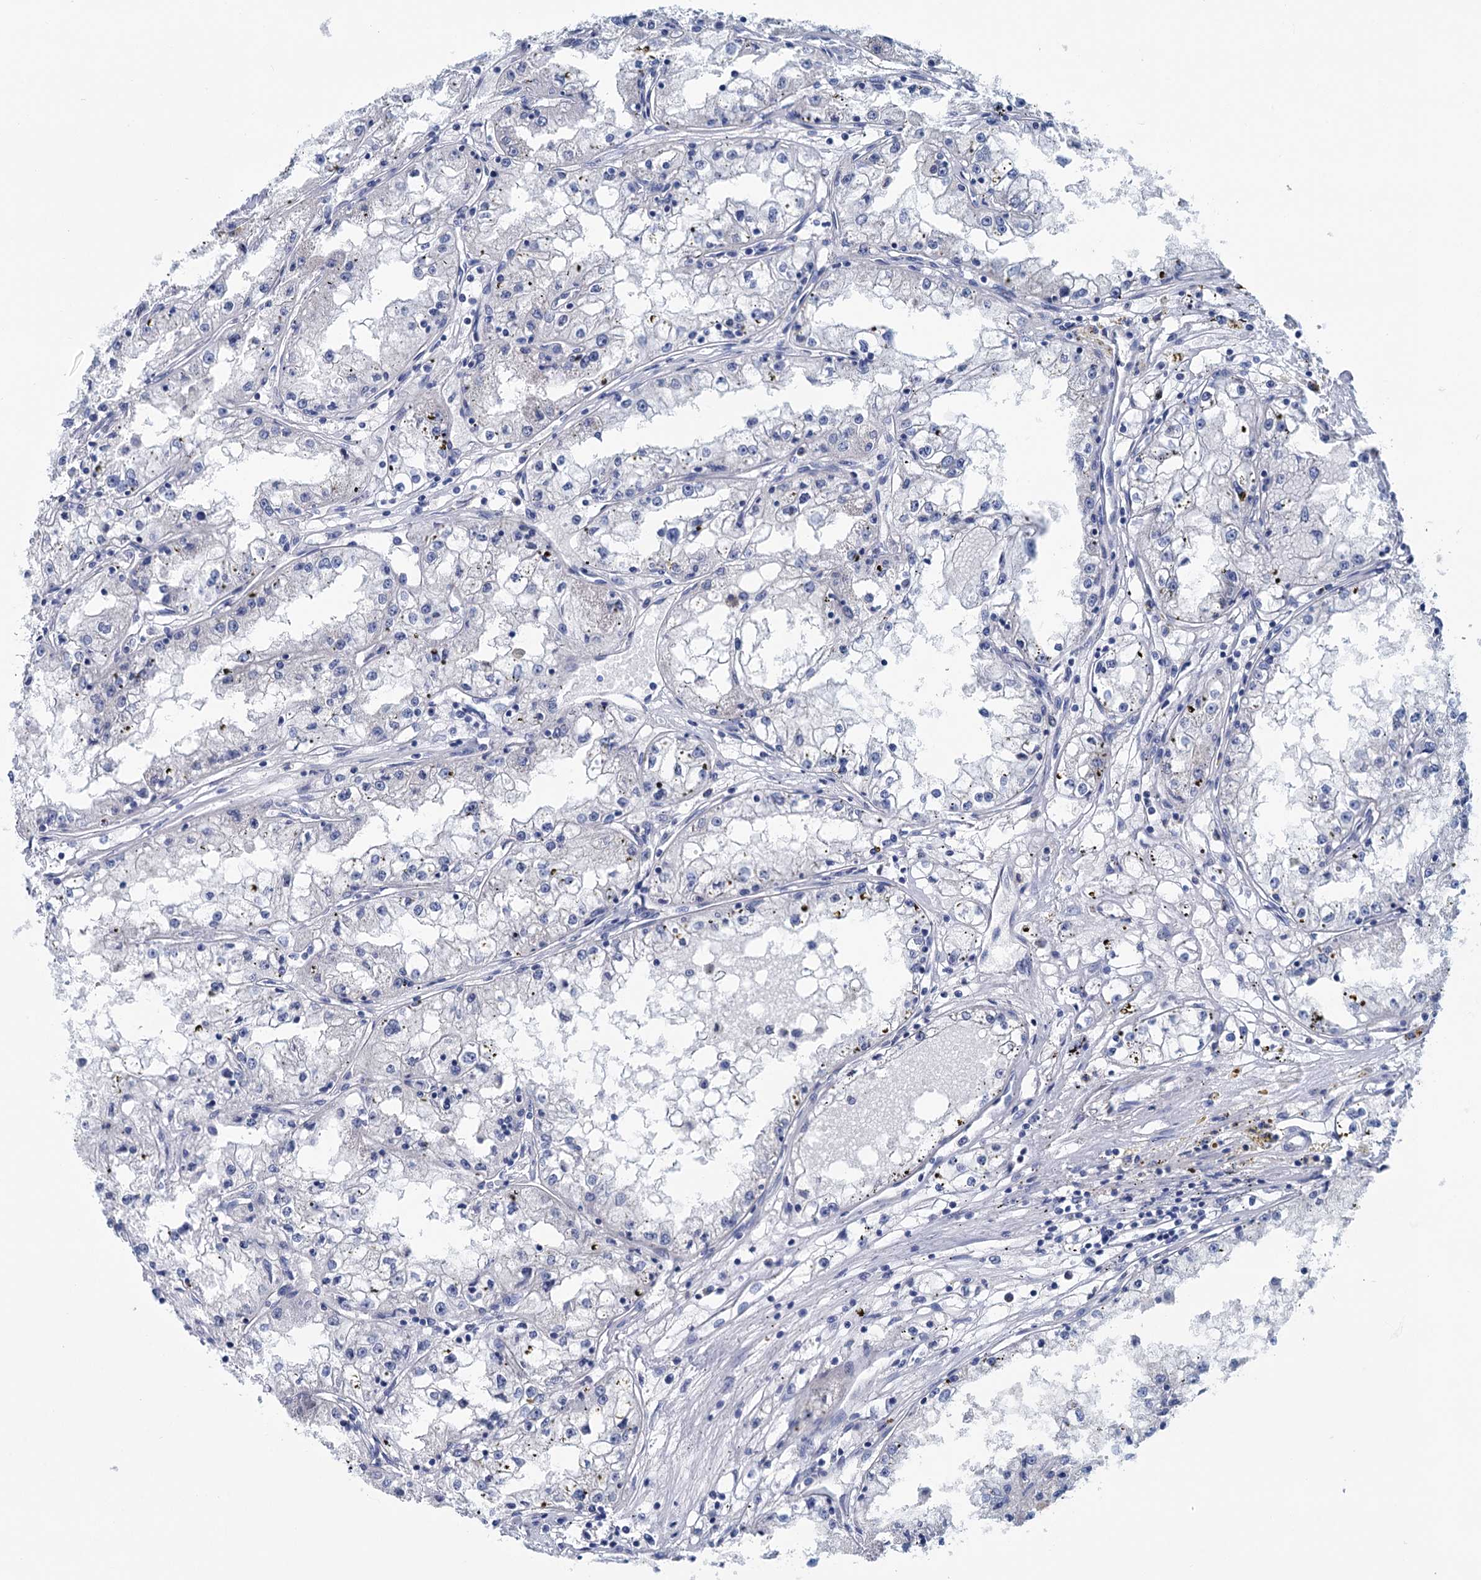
{"staining": {"intensity": "negative", "quantity": "none", "location": "none"}, "tissue": "renal cancer", "cell_type": "Tumor cells", "image_type": "cancer", "snomed": [{"axis": "morphology", "description": "Adenocarcinoma, NOS"}, {"axis": "topography", "description": "Kidney"}], "caption": "The image displays no staining of tumor cells in renal adenocarcinoma.", "gene": "MYOZ3", "patient": {"sex": "male", "age": 56}}